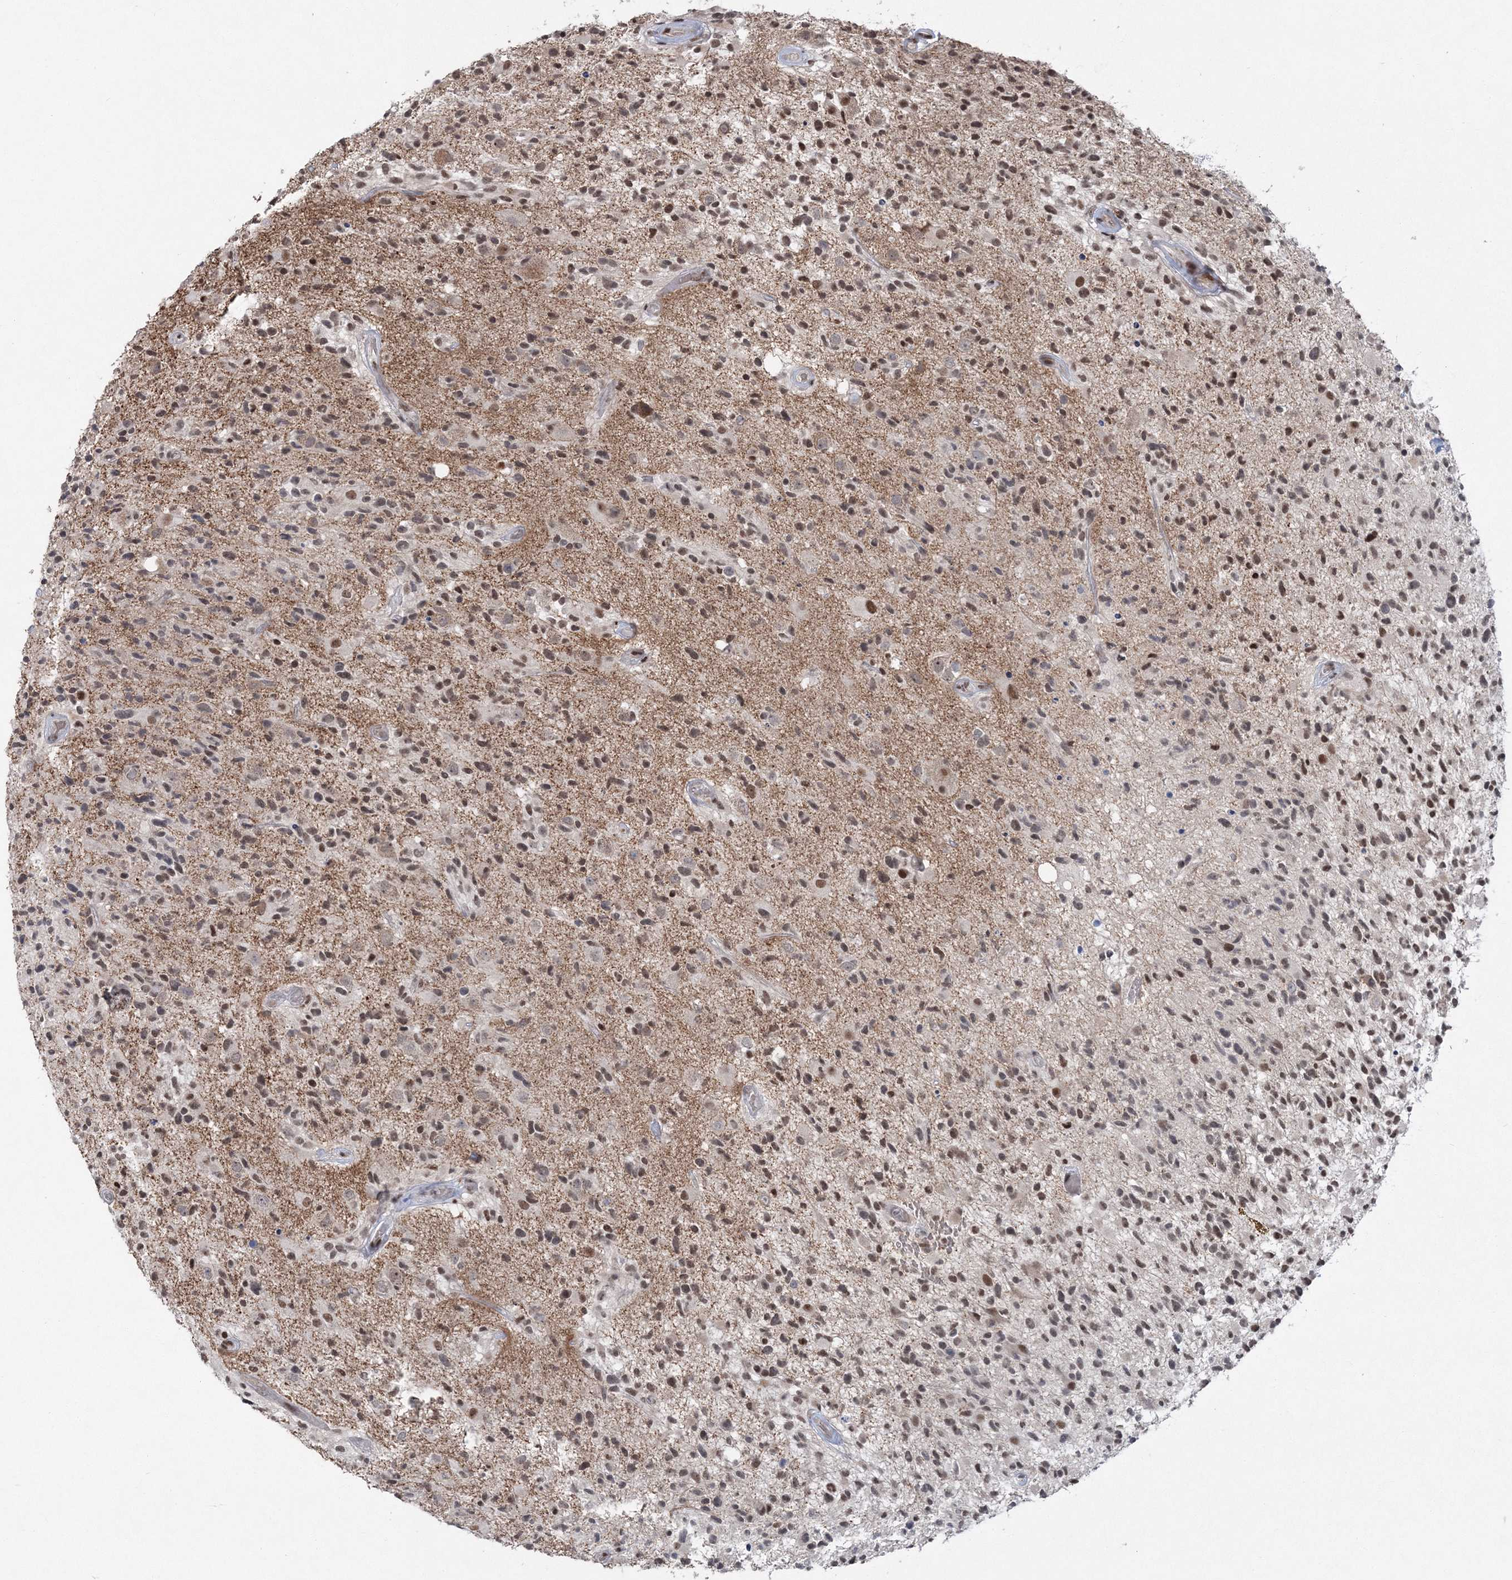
{"staining": {"intensity": "moderate", "quantity": ">75%", "location": "nuclear"}, "tissue": "glioma", "cell_type": "Tumor cells", "image_type": "cancer", "snomed": [{"axis": "morphology", "description": "Glioma, malignant, High grade"}, {"axis": "morphology", "description": "Glioblastoma, NOS"}, {"axis": "topography", "description": "Brain"}], "caption": "Immunohistochemistry (IHC) (DAB) staining of glioma reveals moderate nuclear protein staining in approximately >75% of tumor cells. Immunohistochemistry (IHC) stains the protein in brown and the nuclei are stained blue.", "gene": "PDS5A", "patient": {"sex": "male", "age": 60}}